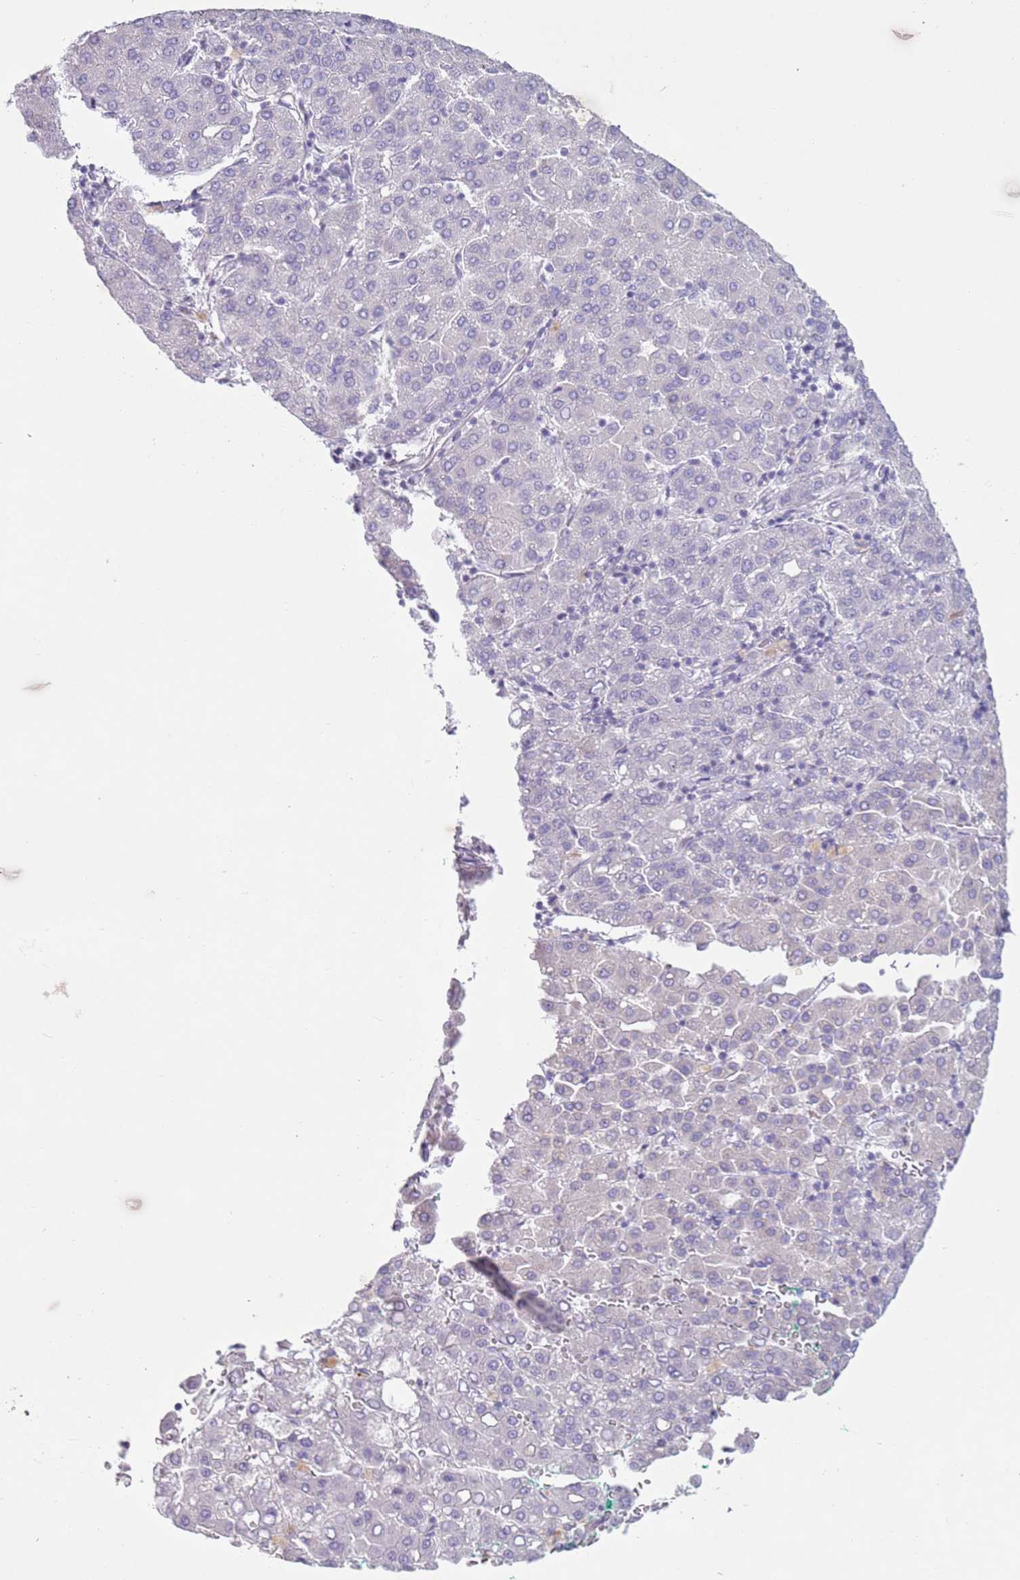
{"staining": {"intensity": "negative", "quantity": "none", "location": "none"}, "tissue": "liver cancer", "cell_type": "Tumor cells", "image_type": "cancer", "snomed": [{"axis": "morphology", "description": "Carcinoma, Hepatocellular, NOS"}, {"axis": "topography", "description": "Liver"}], "caption": "Immunohistochemical staining of human liver hepatocellular carcinoma shows no significant positivity in tumor cells.", "gene": "ZNF239", "patient": {"sex": "male", "age": 65}}